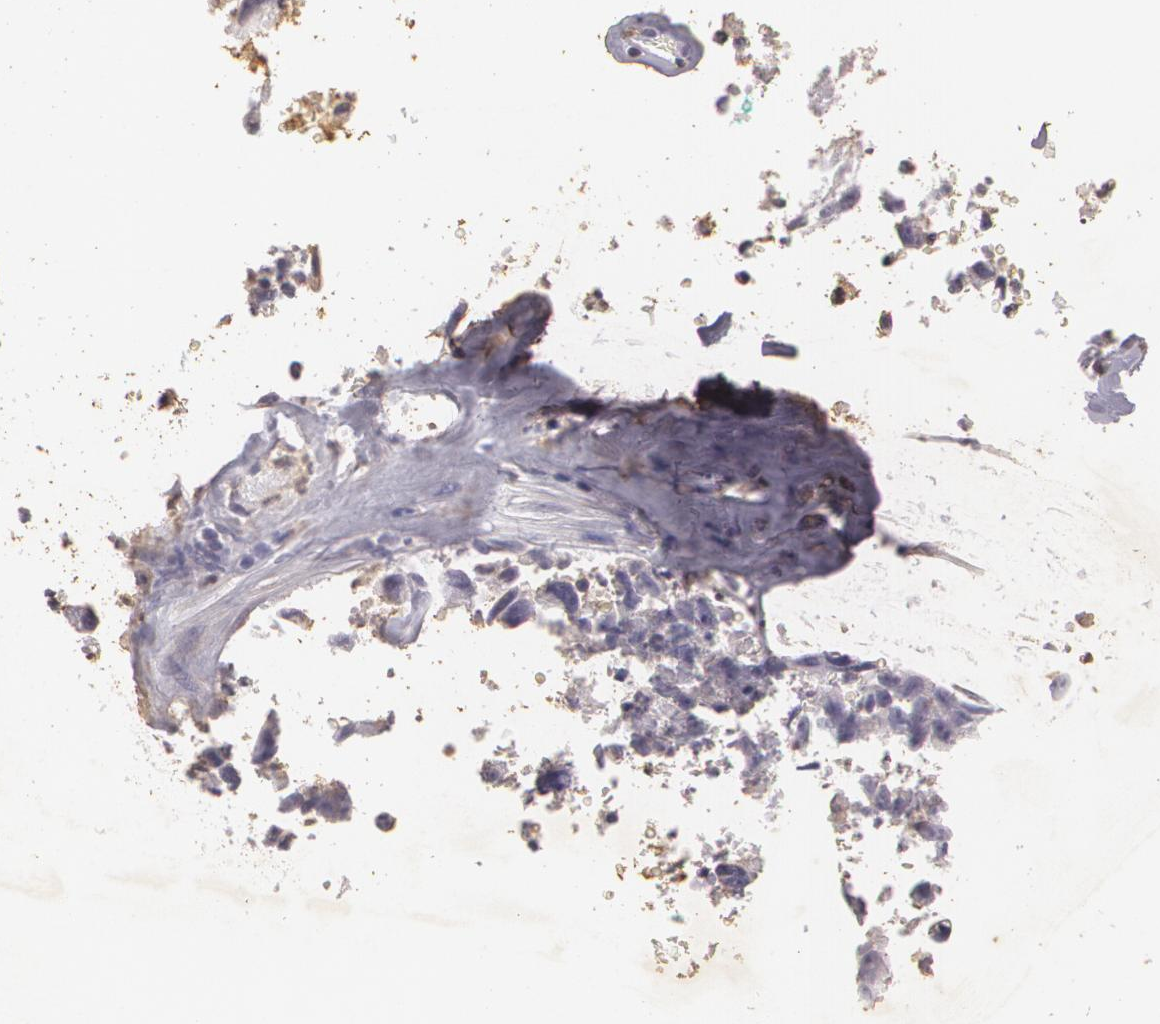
{"staining": {"intensity": "weak", "quantity": "<25%", "location": "cytoplasmic/membranous"}, "tissue": "lung cancer", "cell_type": "Tumor cells", "image_type": "cancer", "snomed": [{"axis": "morphology", "description": "Squamous cell carcinoma, NOS"}, {"axis": "topography", "description": "Lung"}], "caption": "A micrograph of human squamous cell carcinoma (lung) is negative for staining in tumor cells.", "gene": "KCNA4", "patient": {"sex": "male", "age": 64}}